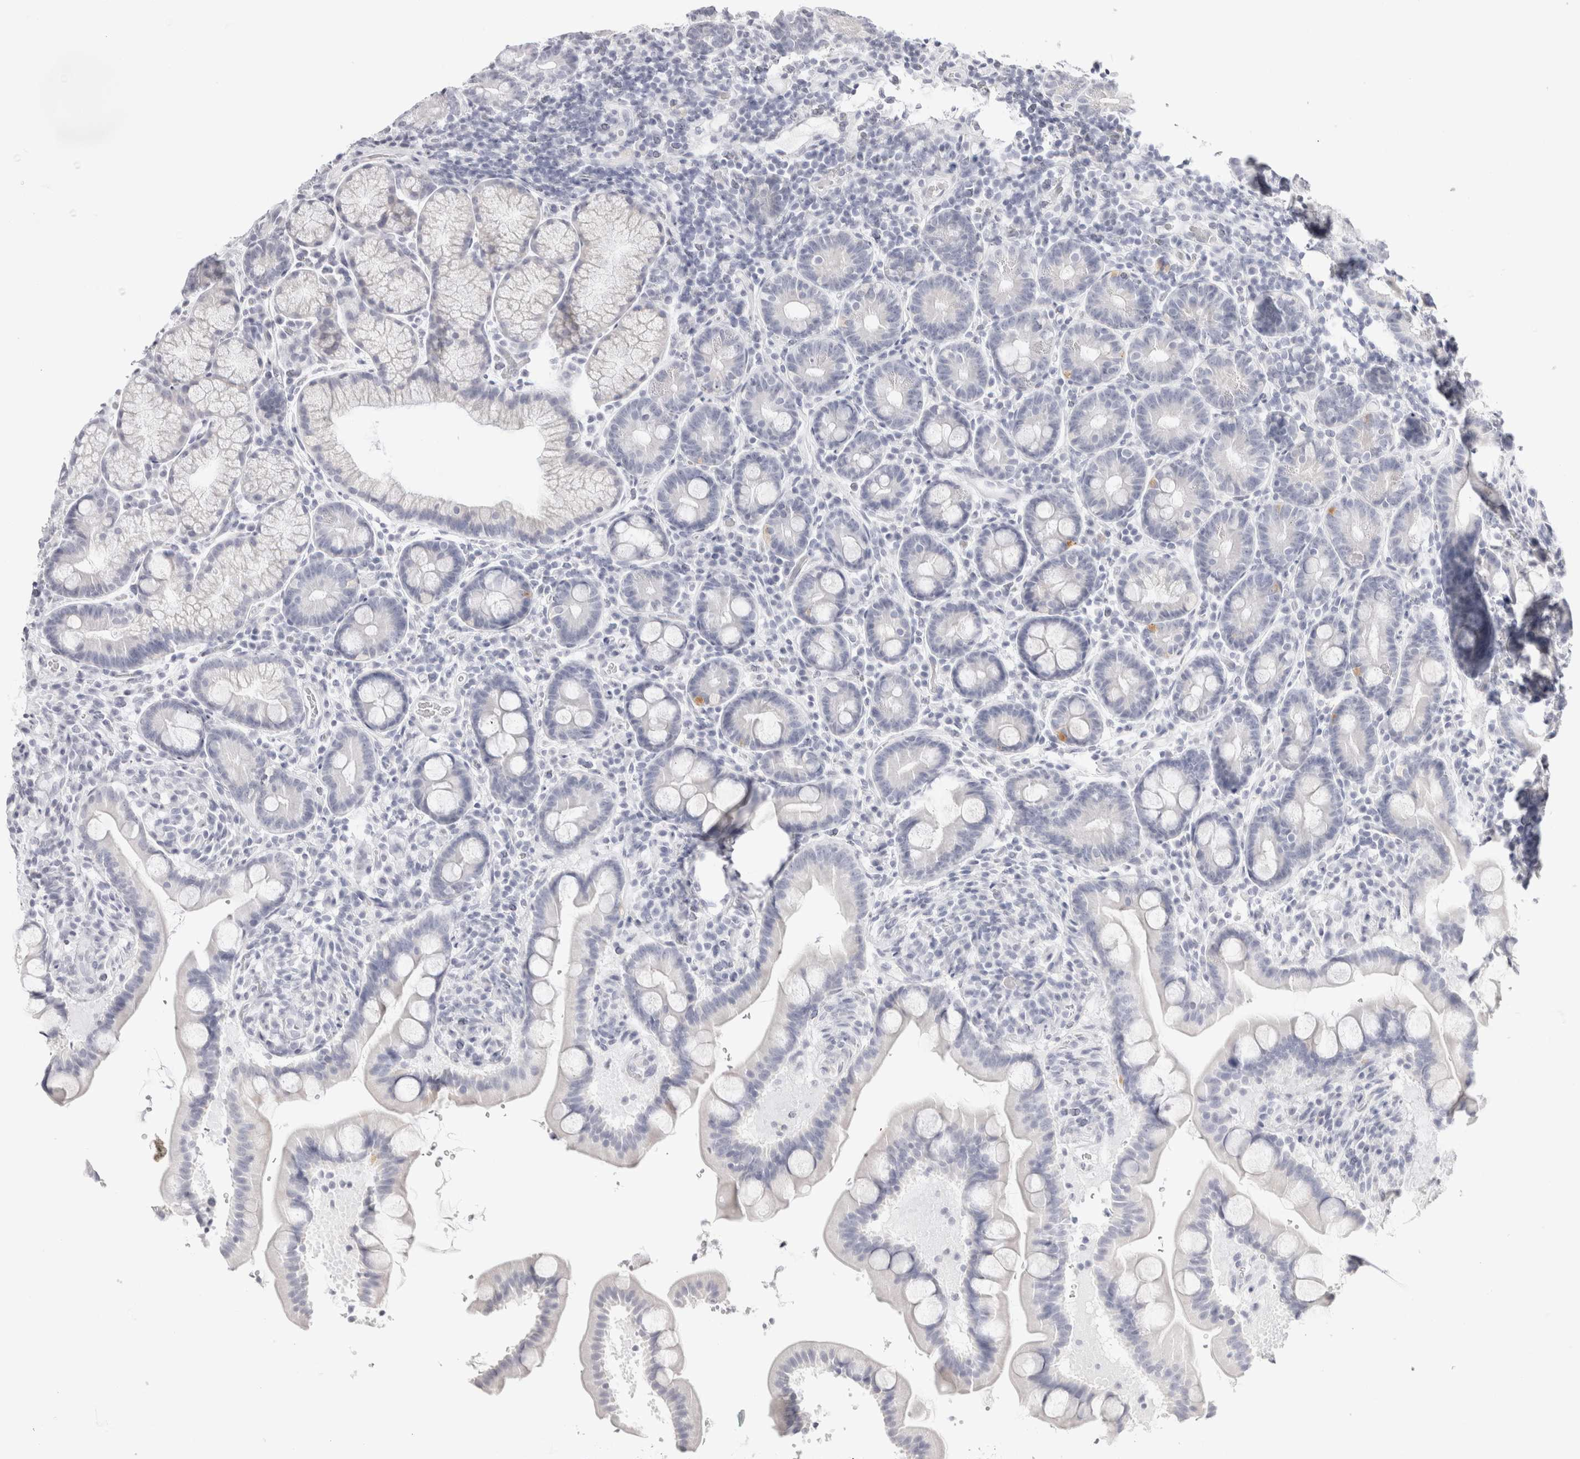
{"staining": {"intensity": "negative", "quantity": "none", "location": "none"}, "tissue": "duodenum", "cell_type": "Glandular cells", "image_type": "normal", "snomed": [{"axis": "morphology", "description": "Normal tissue, NOS"}, {"axis": "topography", "description": "Duodenum"}], "caption": "A micrograph of human duodenum is negative for staining in glandular cells. (Immunohistochemistry, brightfield microscopy, high magnification).", "gene": "GARIN1A", "patient": {"sex": "male", "age": 54}}